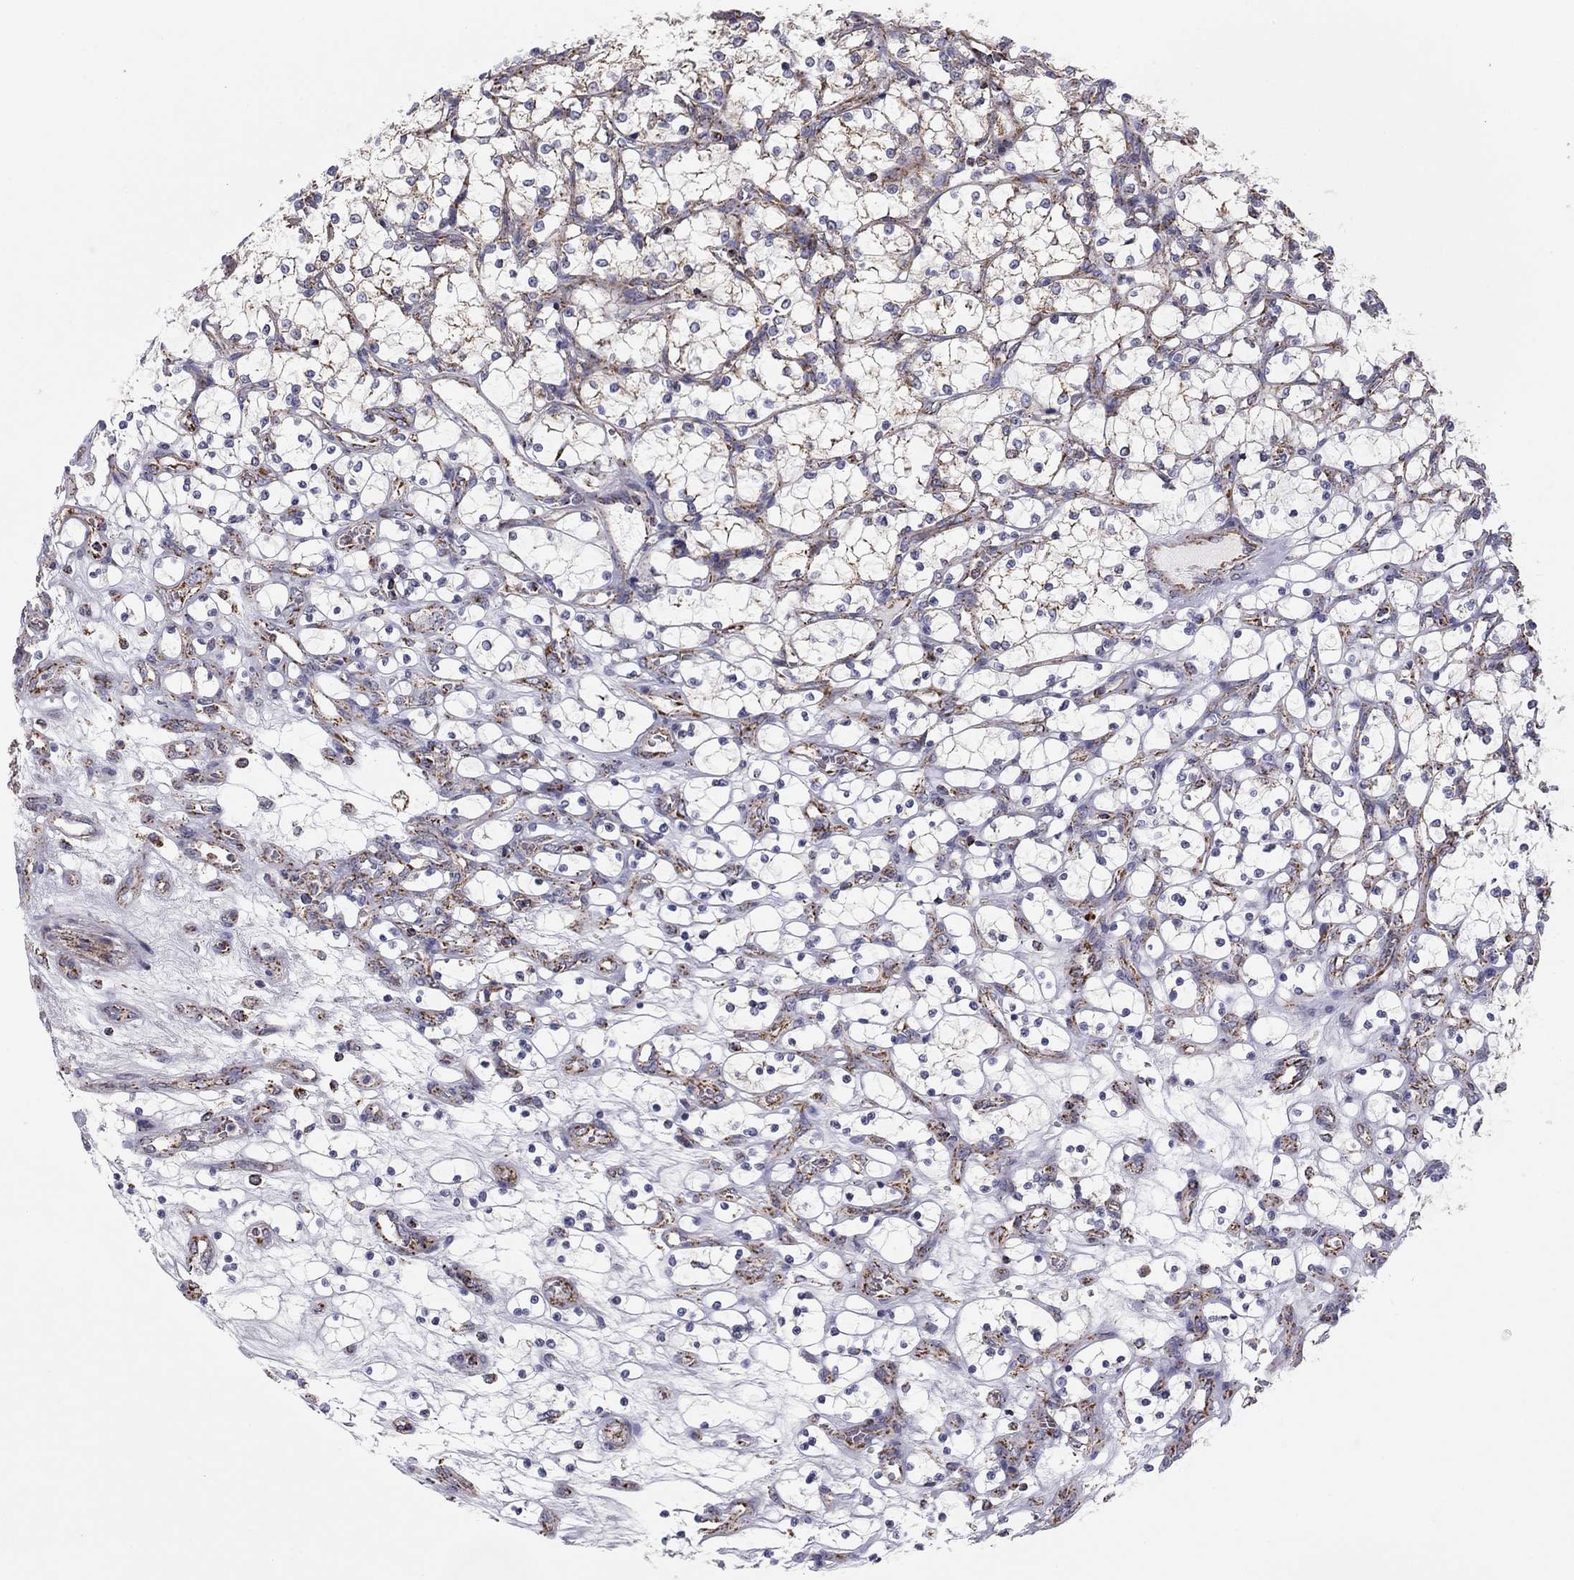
{"staining": {"intensity": "moderate", "quantity": "<25%", "location": "cytoplasmic/membranous"}, "tissue": "renal cancer", "cell_type": "Tumor cells", "image_type": "cancer", "snomed": [{"axis": "morphology", "description": "Adenocarcinoma, NOS"}, {"axis": "topography", "description": "Kidney"}], "caption": "There is low levels of moderate cytoplasmic/membranous expression in tumor cells of adenocarcinoma (renal), as demonstrated by immunohistochemical staining (brown color).", "gene": "NDUFV1", "patient": {"sex": "female", "age": 69}}